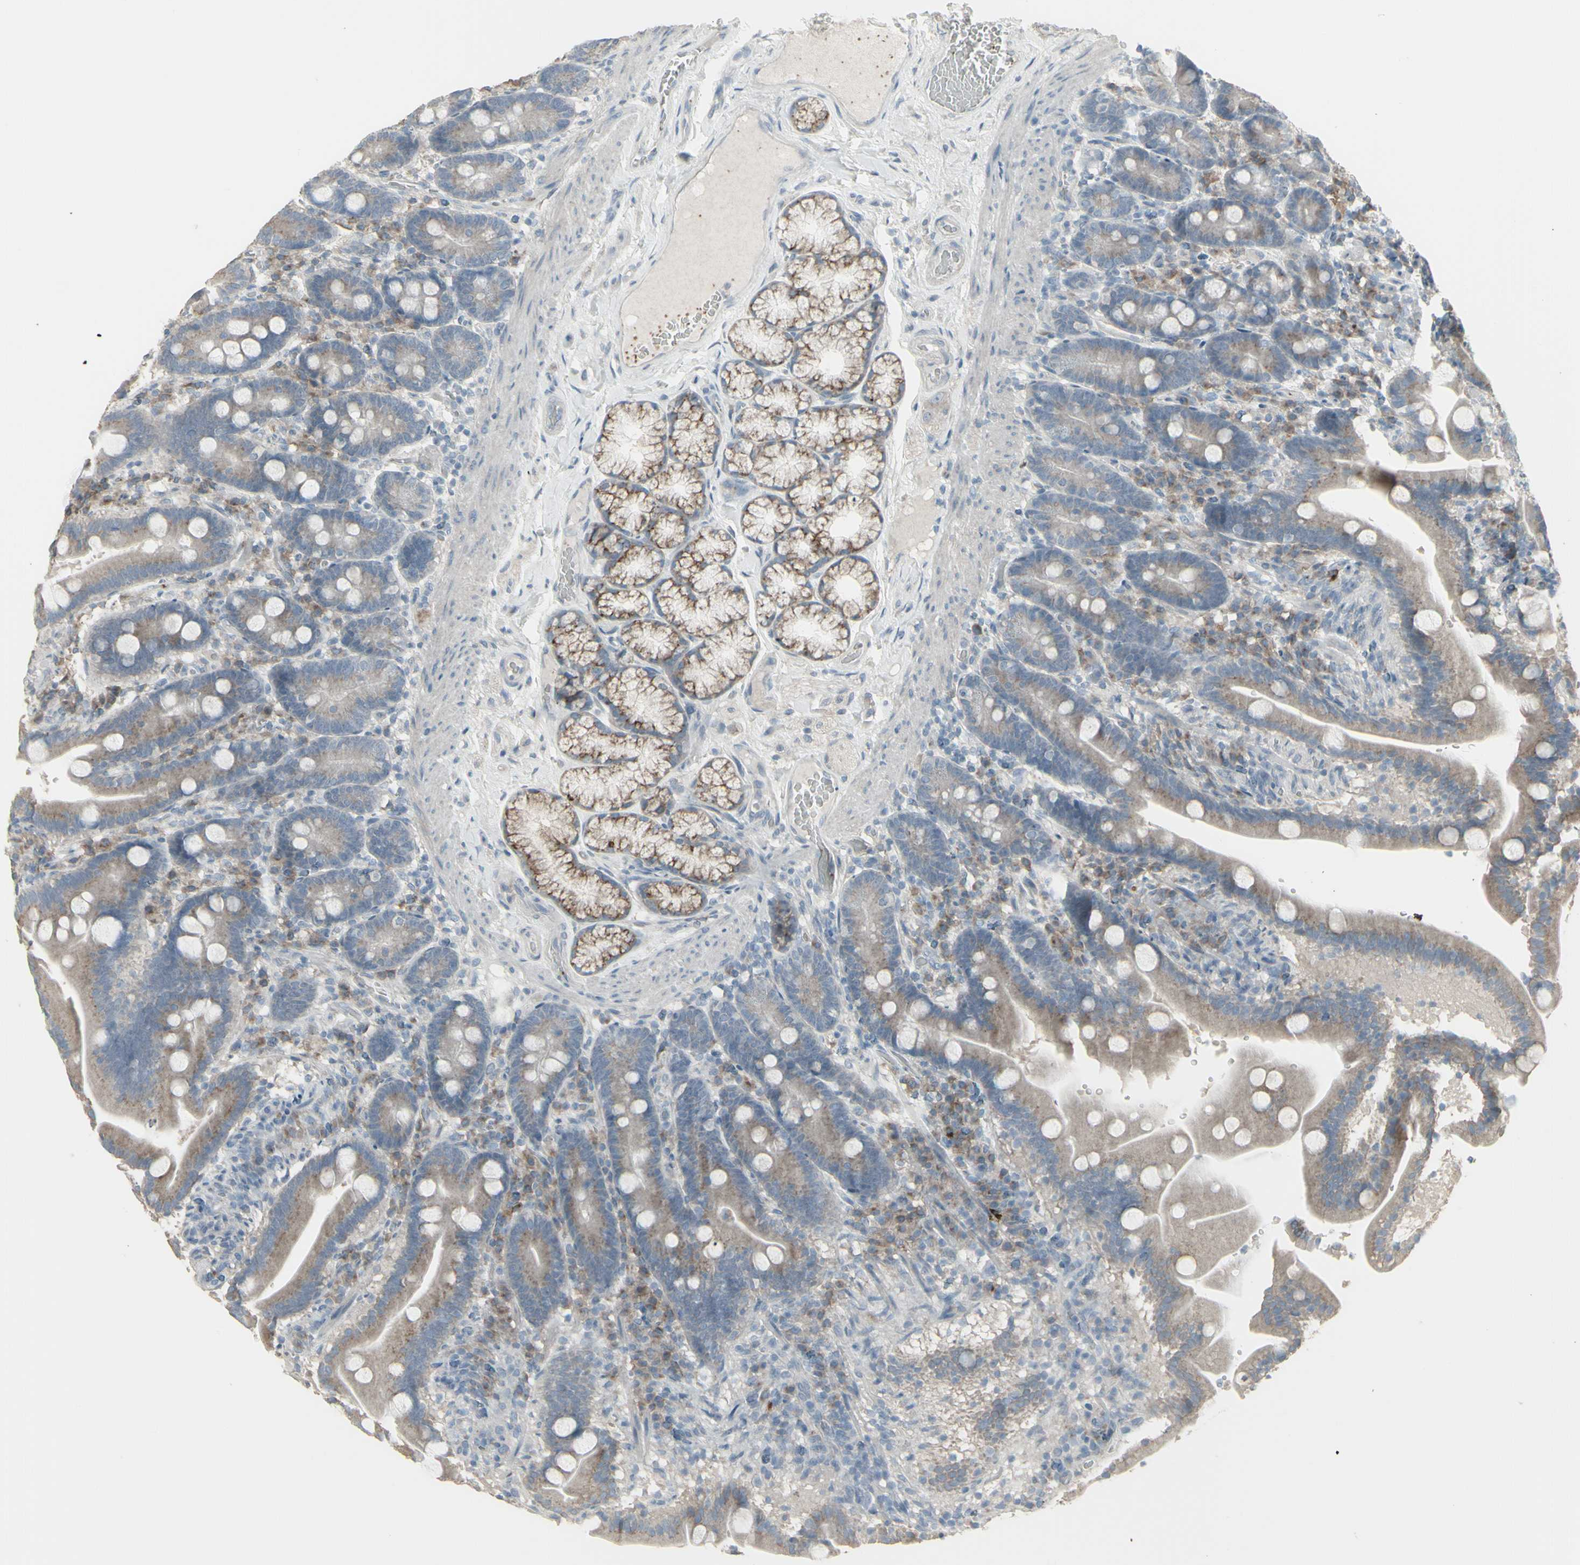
{"staining": {"intensity": "weak", "quantity": ">75%", "location": "cytoplasmic/membranous"}, "tissue": "duodenum", "cell_type": "Glandular cells", "image_type": "normal", "snomed": [{"axis": "morphology", "description": "Normal tissue, NOS"}, {"axis": "topography", "description": "Duodenum"}], "caption": "DAB immunohistochemical staining of unremarkable human duodenum shows weak cytoplasmic/membranous protein positivity in about >75% of glandular cells.", "gene": "CD79B", "patient": {"sex": "male", "age": 54}}